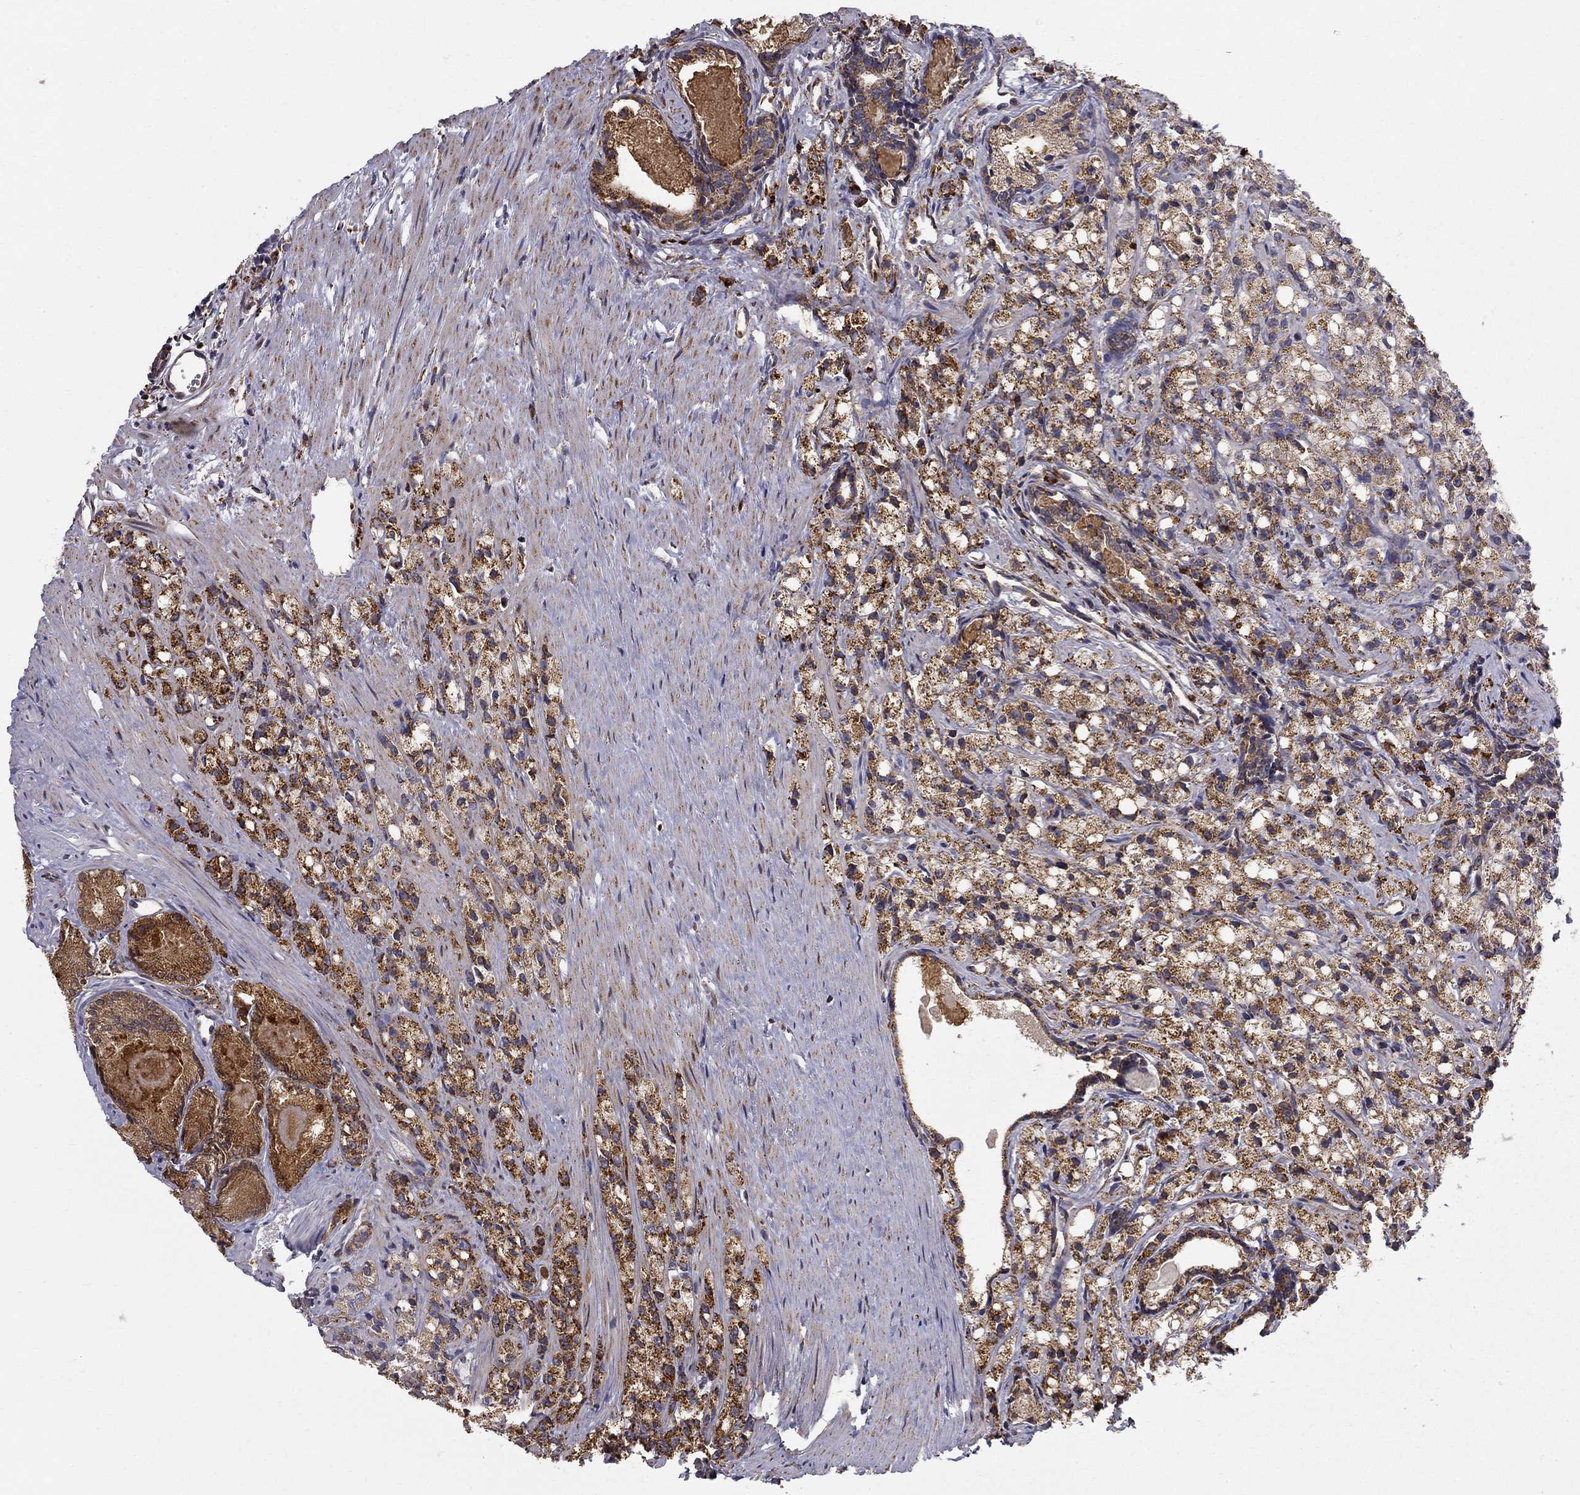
{"staining": {"intensity": "moderate", "quantity": ">75%", "location": "cytoplasmic/membranous"}, "tissue": "prostate cancer", "cell_type": "Tumor cells", "image_type": "cancer", "snomed": [{"axis": "morphology", "description": "Adenocarcinoma, High grade"}, {"axis": "topography", "description": "Prostate"}], "caption": "High-magnification brightfield microscopy of high-grade adenocarcinoma (prostate) stained with DAB (3,3'-diaminobenzidine) (brown) and counterstained with hematoxylin (blue). tumor cells exhibit moderate cytoplasmic/membranous positivity is seen in approximately>75% of cells. (brown staining indicates protein expression, while blue staining denotes nuclei).", "gene": "PRDX4", "patient": {"sex": "male", "age": 75}}